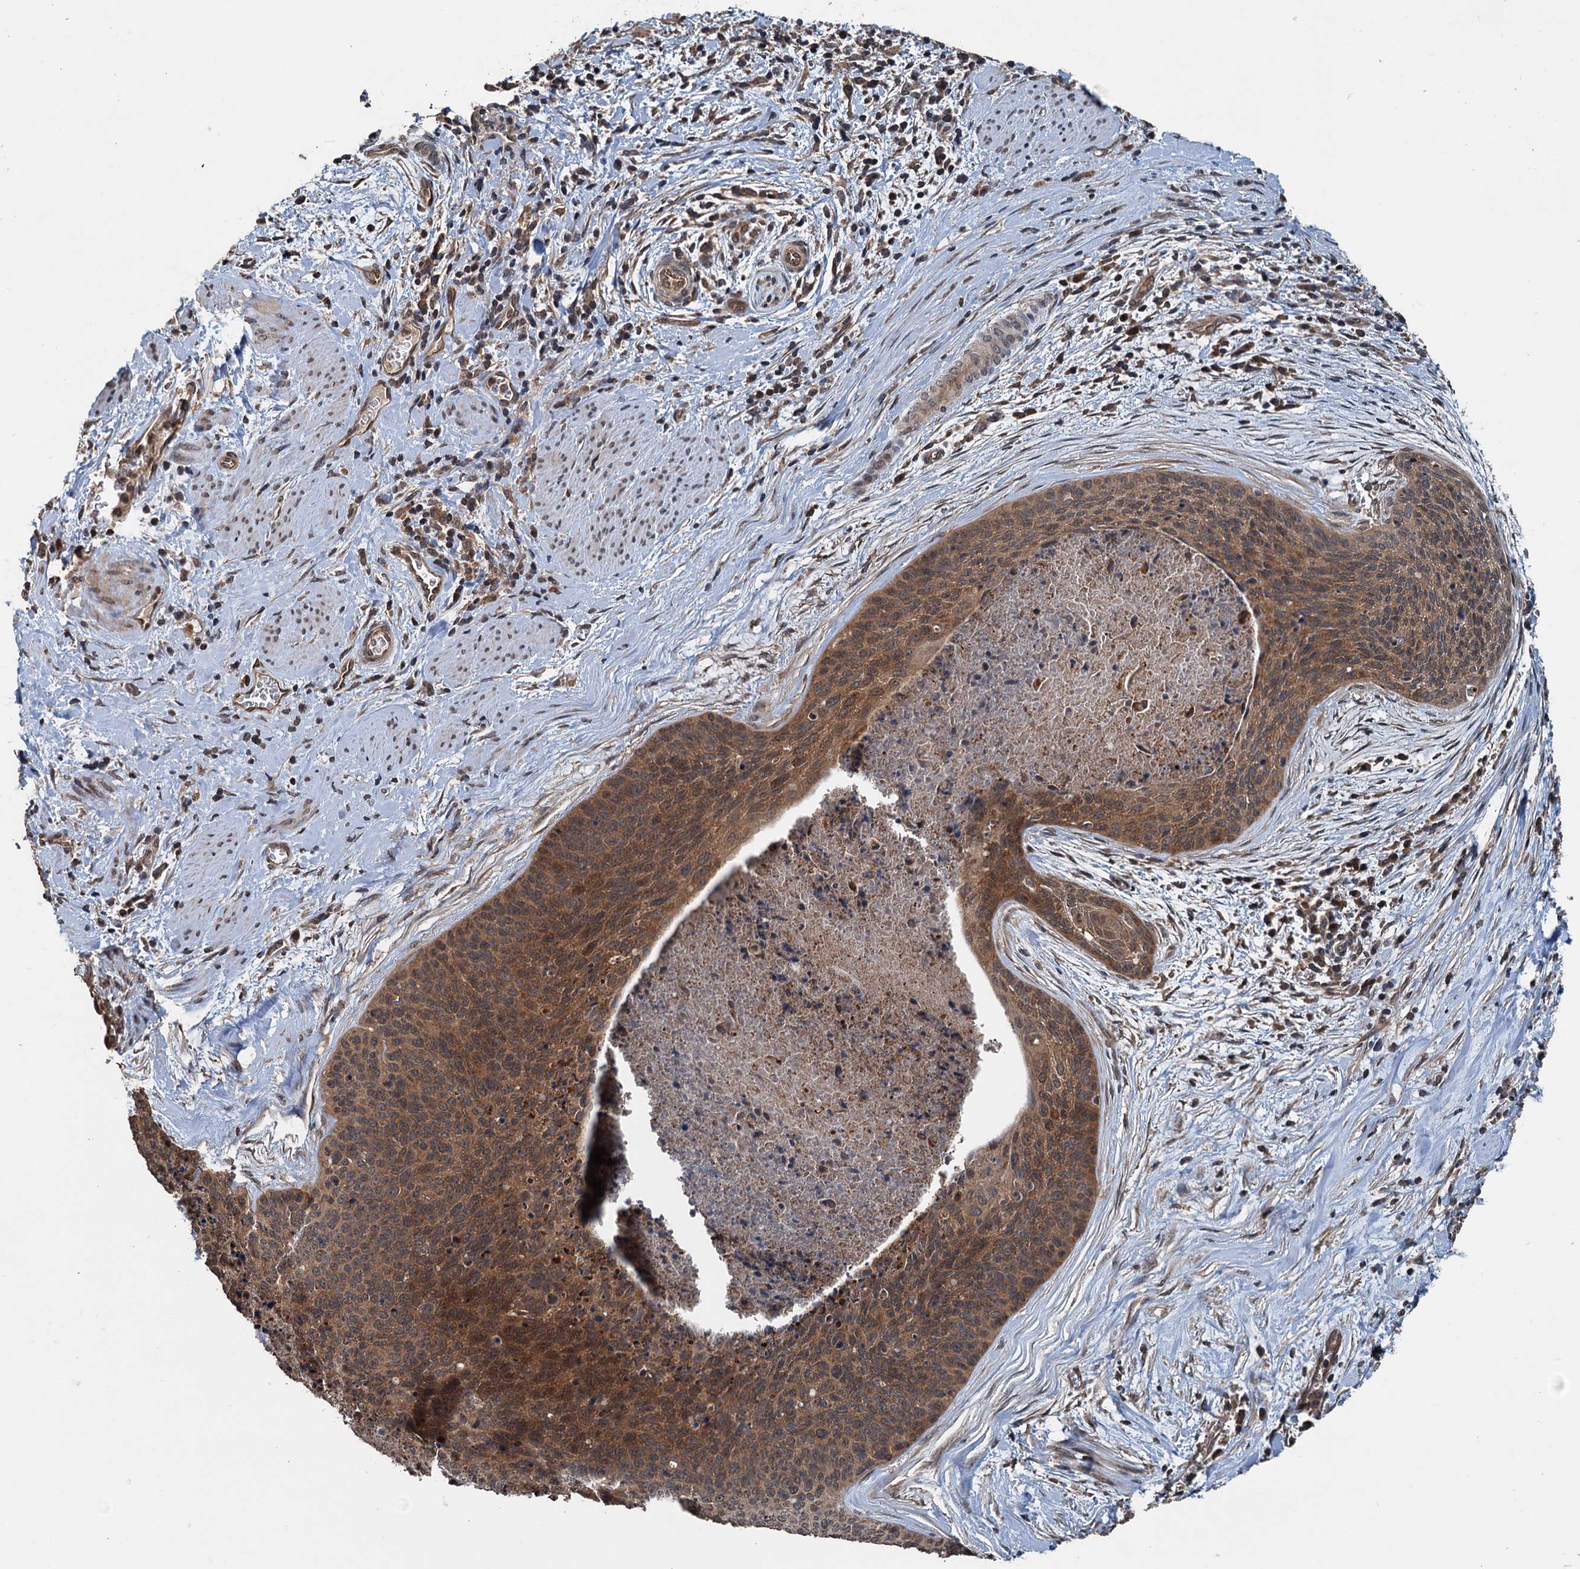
{"staining": {"intensity": "moderate", "quantity": ">75%", "location": "cytoplasmic/membranous"}, "tissue": "cervical cancer", "cell_type": "Tumor cells", "image_type": "cancer", "snomed": [{"axis": "morphology", "description": "Squamous cell carcinoma, NOS"}, {"axis": "topography", "description": "Cervix"}], "caption": "Tumor cells show medium levels of moderate cytoplasmic/membranous expression in about >75% of cells in human squamous cell carcinoma (cervical). The protein is shown in brown color, while the nuclei are stained blue.", "gene": "N4BP2L2", "patient": {"sex": "female", "age": 55}}